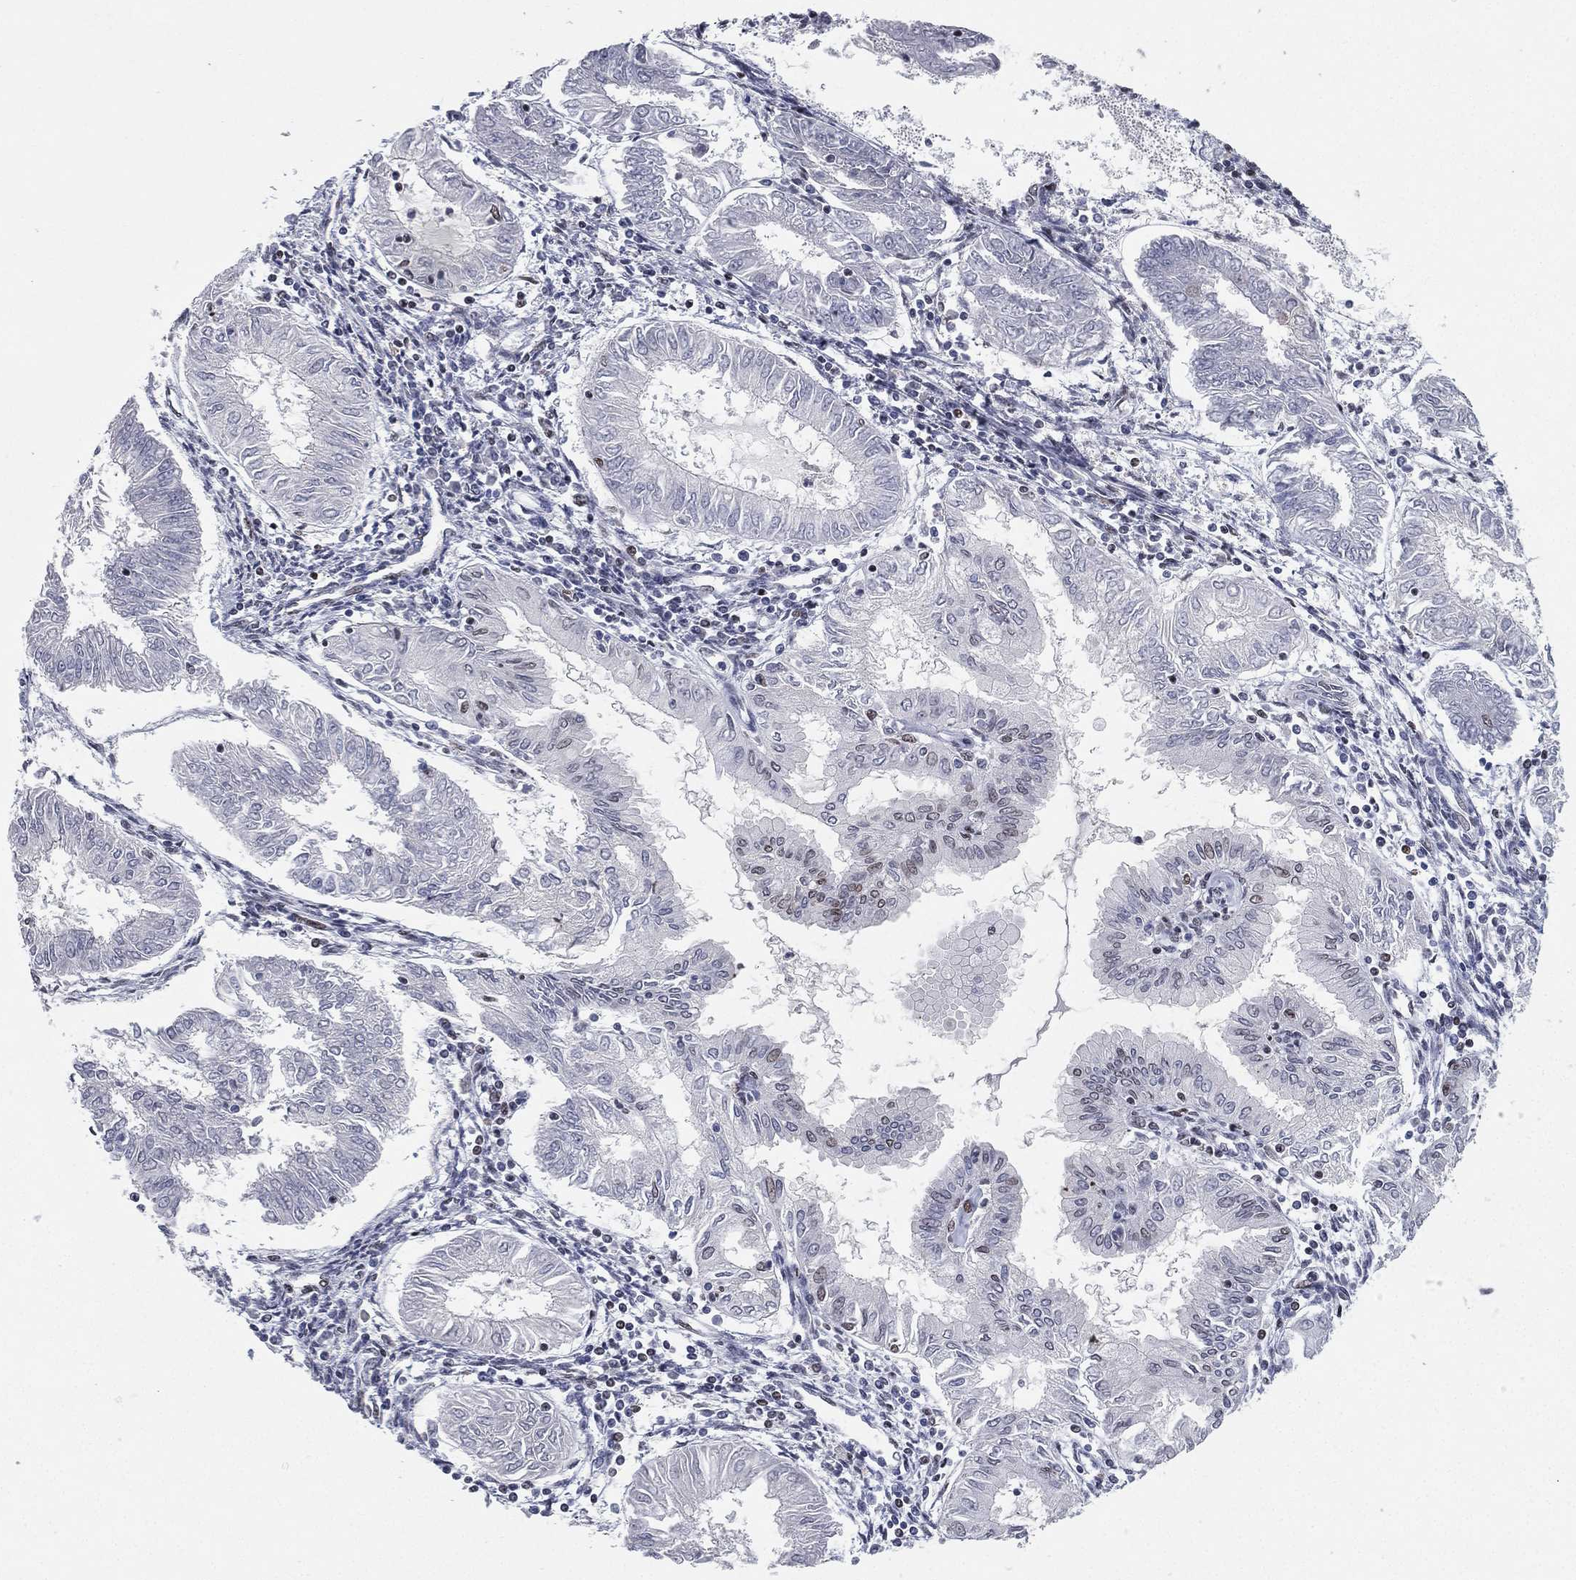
{"staining": {"intensity": "negative", "quantity": "none", "location": "none"}, "tissue": "endometrial cancer", "cell_type": "Tumor cells", "image_type": "cancer", "snomed": [{"axis": "morphology", "description": "Adenocarcinoma, NOS"}, {"axis": "topography", "description": "Endometrium"}], "caption": "A high-resolution histopathology image shows immunohistochemistry staining of endometrial cancer, which reveals no significant positivity in tumor cells.", "gene": "RTF1", "patient": {"sex": "female", "age": 68}}